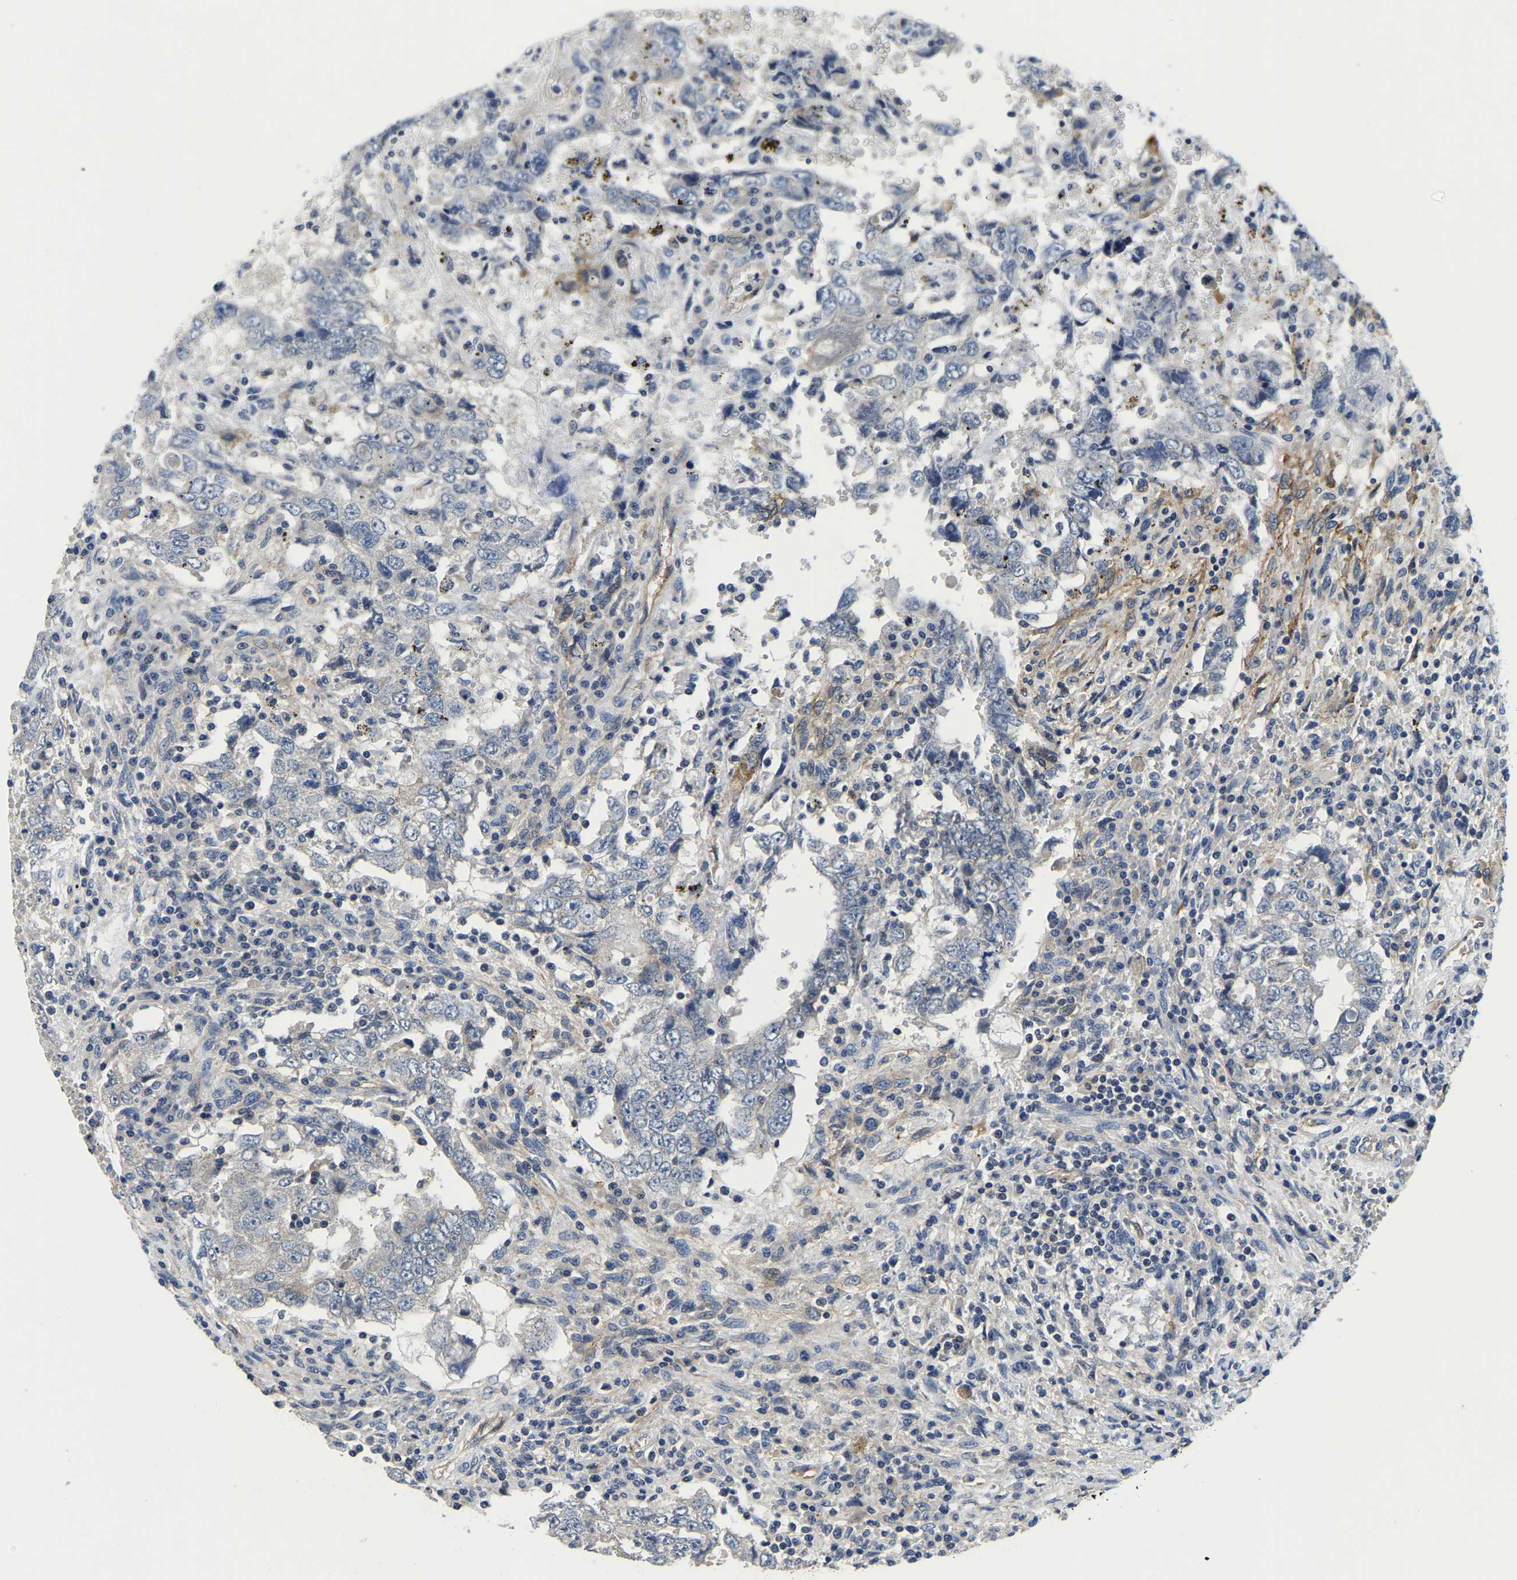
{"staining": {"intensity": "negative", "quantity": "none", "location": "none"}, "tissue": "testis cancer", "cell_type": "Tumor cells", "image_type": "cancer", "snomed": [{"axis": "morphology", "description": "Carcinoma, Embryonal, NOS"}, {"axis": "topography", "description": "Testis"}], "caption": "The micrograph exhibits no significant expression in tumor cells of testis cancer (embryonal carcinoma).", "gene": "ITGA2", "patient": {"sex": "male", "age": 26}}